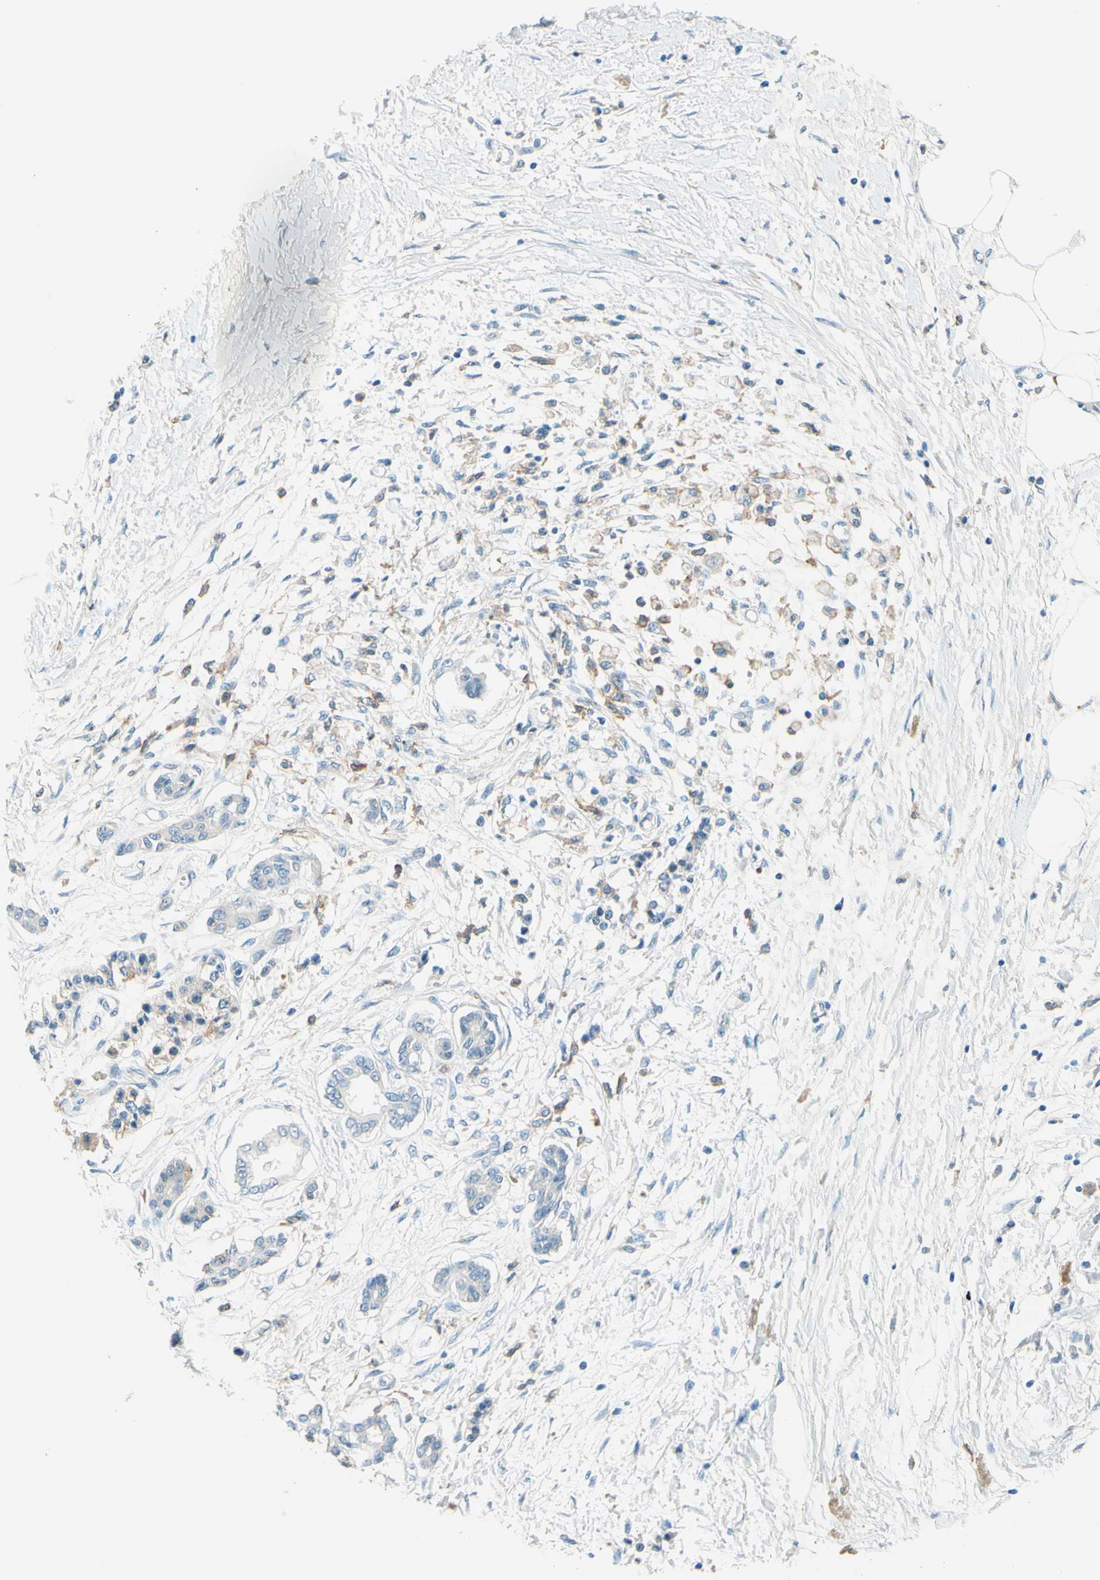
{"staining": {"intensity": "weak", "quantity": "<25%", "location": "cytoplasmic/membranous"}, "tissue": "pancreatic cancer", "cell_type": "Tumor cells", "image_type": "cancer", "snomed": [{"axis": "morphology", "description": "Adenocarcinoma, NOS"}, {"axis": "topography", "description": "Pancreas"}], "caption": "Immunohistochemistry of pancreatic cancer (adenocarcinoma) exhibits no expression in tumor cells. (DAB (3,3'-diaminobenzidine) immunohistochemistry, high magnification).", "gene": "SIGLEC9", "patient": {"sex": "male", "age": 56}}